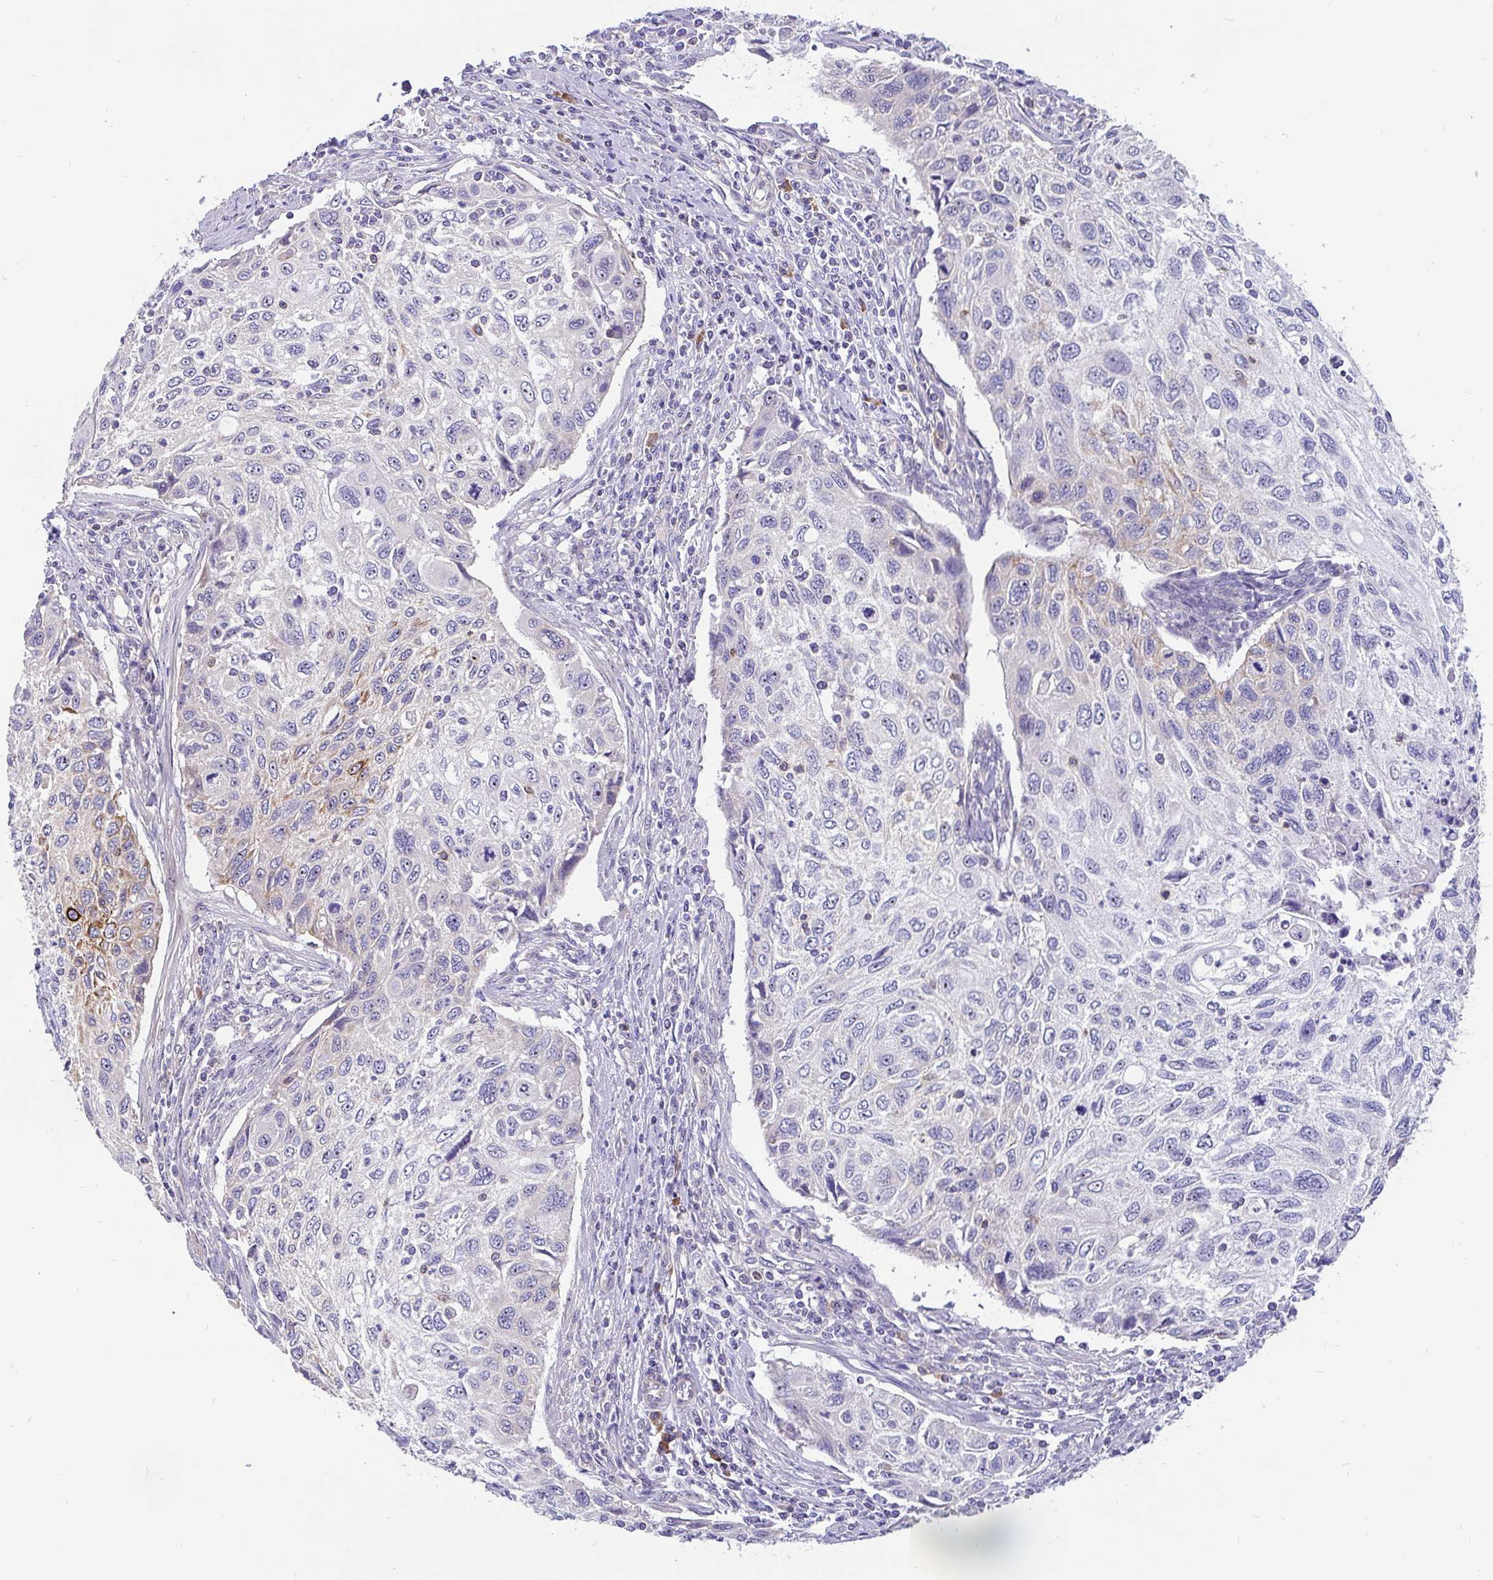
{"staining": {"intensity": "strong", "quantity": "<25%", "location": "cytoplasmic/membranous"}, "tissue": "cervical cancer", "cell_type": "Tumor cells", "image_type": "cancer", "snomed": [{"axis": "morphology", "description": "Squamous cell carcinoma, NOS"}, {"axis": "topography", "description": "Cervix"}], "caption": "Squamous cell carcinoma (cervical) stained for a protein (brown) displays strong cytoplasmic/membranous positive positivity in approximately <25% of tumor cells.", "gene": "LRRC26", "patient": {"sex": "female", "age": 70}}